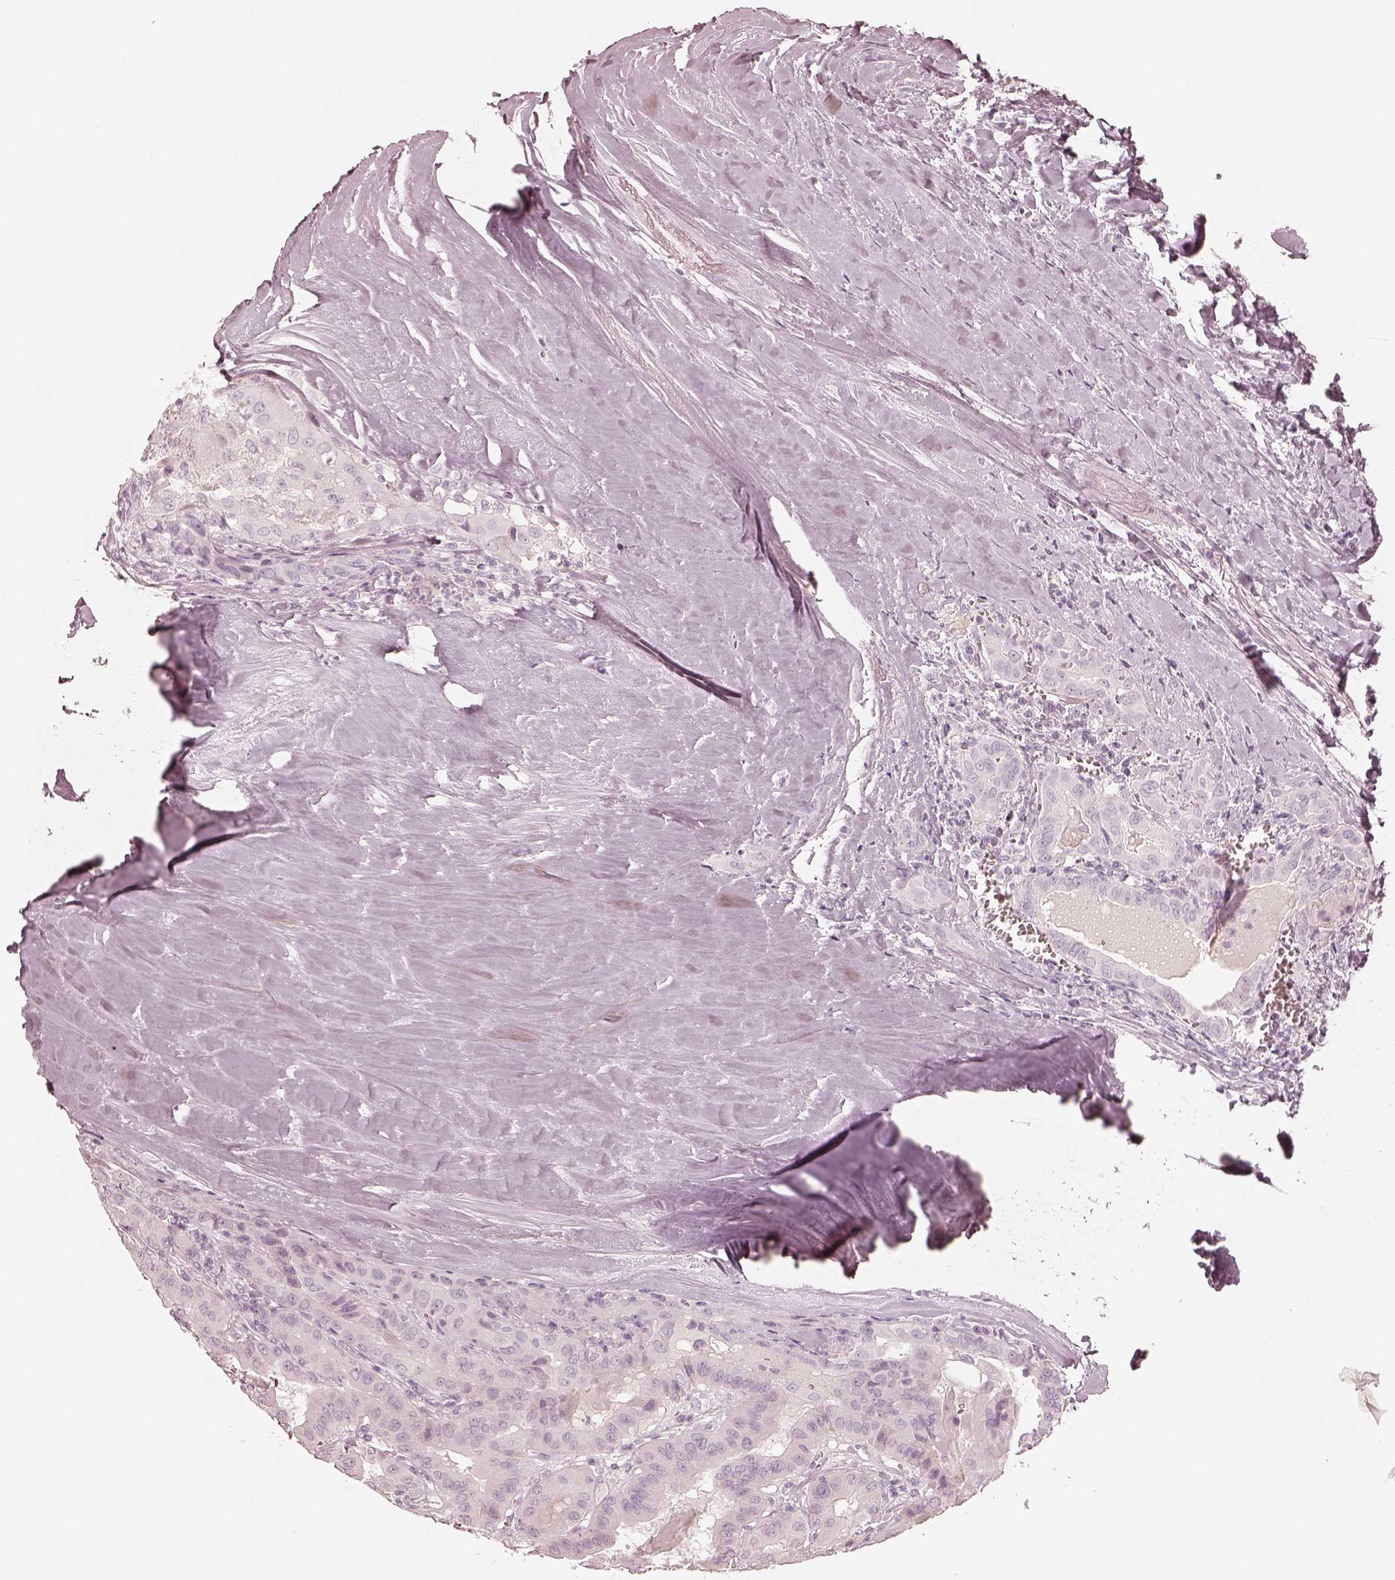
{"staining": {"intensity": "negative", "quantity": "none", "location": "none"}, "tissue": "thyroid cancer", "cell_type": "Tumor cells", "image_type": "cancer", "snomed": [{"axis": "morphology", "description": "Papillary adenocarcinoma, NOS"}, {"axis": "topography", "description": "Thyroid gland"}], "caption": "There is no significant staining in tumor cells of thyroid cancer (papillary adenocarcinoma).", "gene": "KRT82", "patient": {"sex": "female", "age": 37}}